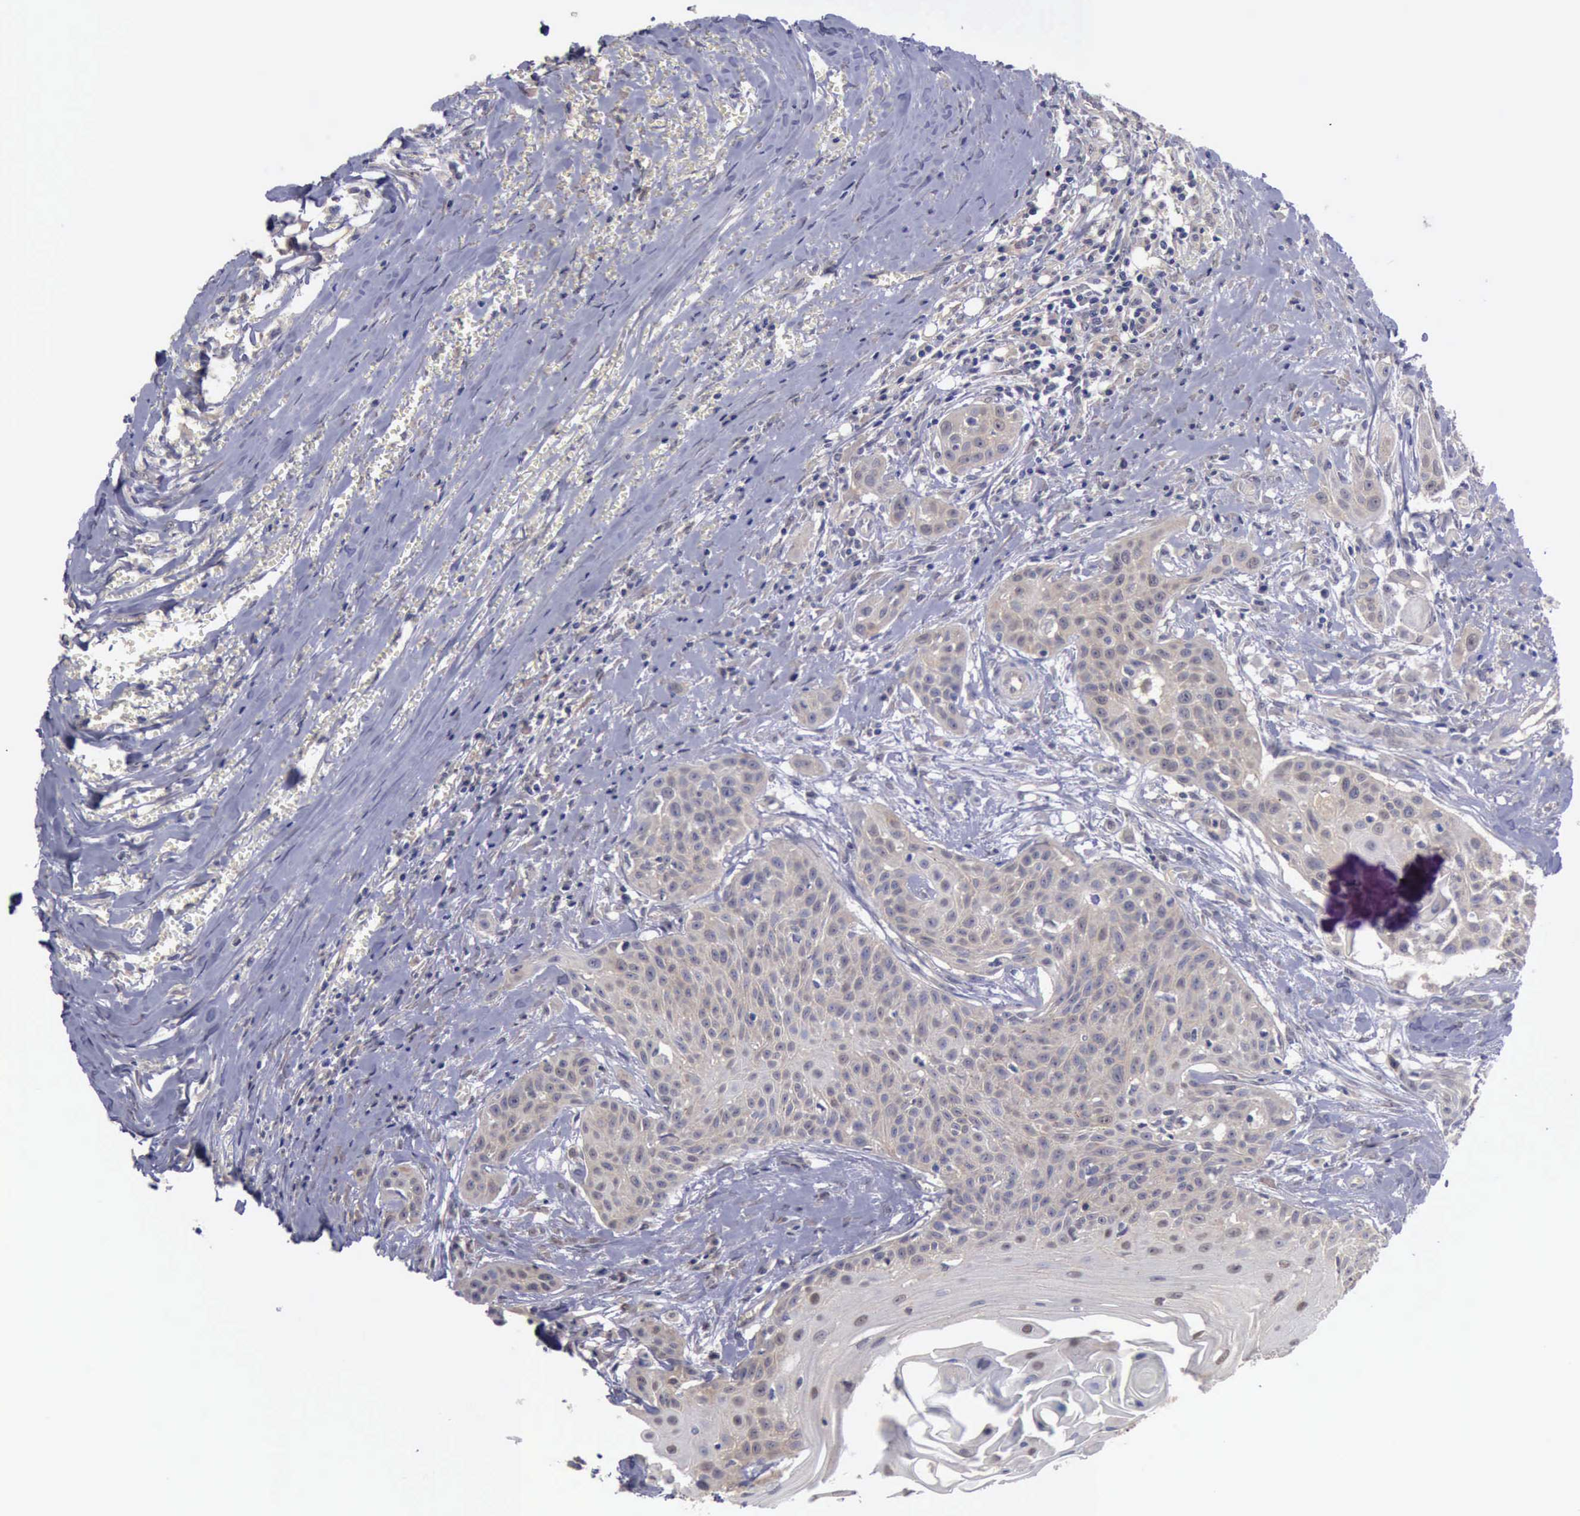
{"staining": {"intensity": "weak", "quantity": "25%-75%", "location": "cytoplasmic/membranous"}, "tissue": "head and neck cancer", "cell_type": "Tumor cells", "image_type": "cancer", "snomed": [{"axis": "morphology", "description": "Squamous cell carcinoma, NOS"}, {"axis": "morphology", "description": "Squamous cell carcinoma, metastatic, NOS"}, {"axis": "topography", "description": "Lymph node"}, {"axis": "topography", "description": "Salivary gland"}, {"axis": "topography", "description": "Head-Neck"}], "caption": "An IHC micrograph of tumor tissue is shown. Protein staining in brown shows weak cytoplasmic/membranous positivity in head and neck cancer within tumor cells.", "gene": "PHKA1", "patient": {"sex": "female", "age": 74}}